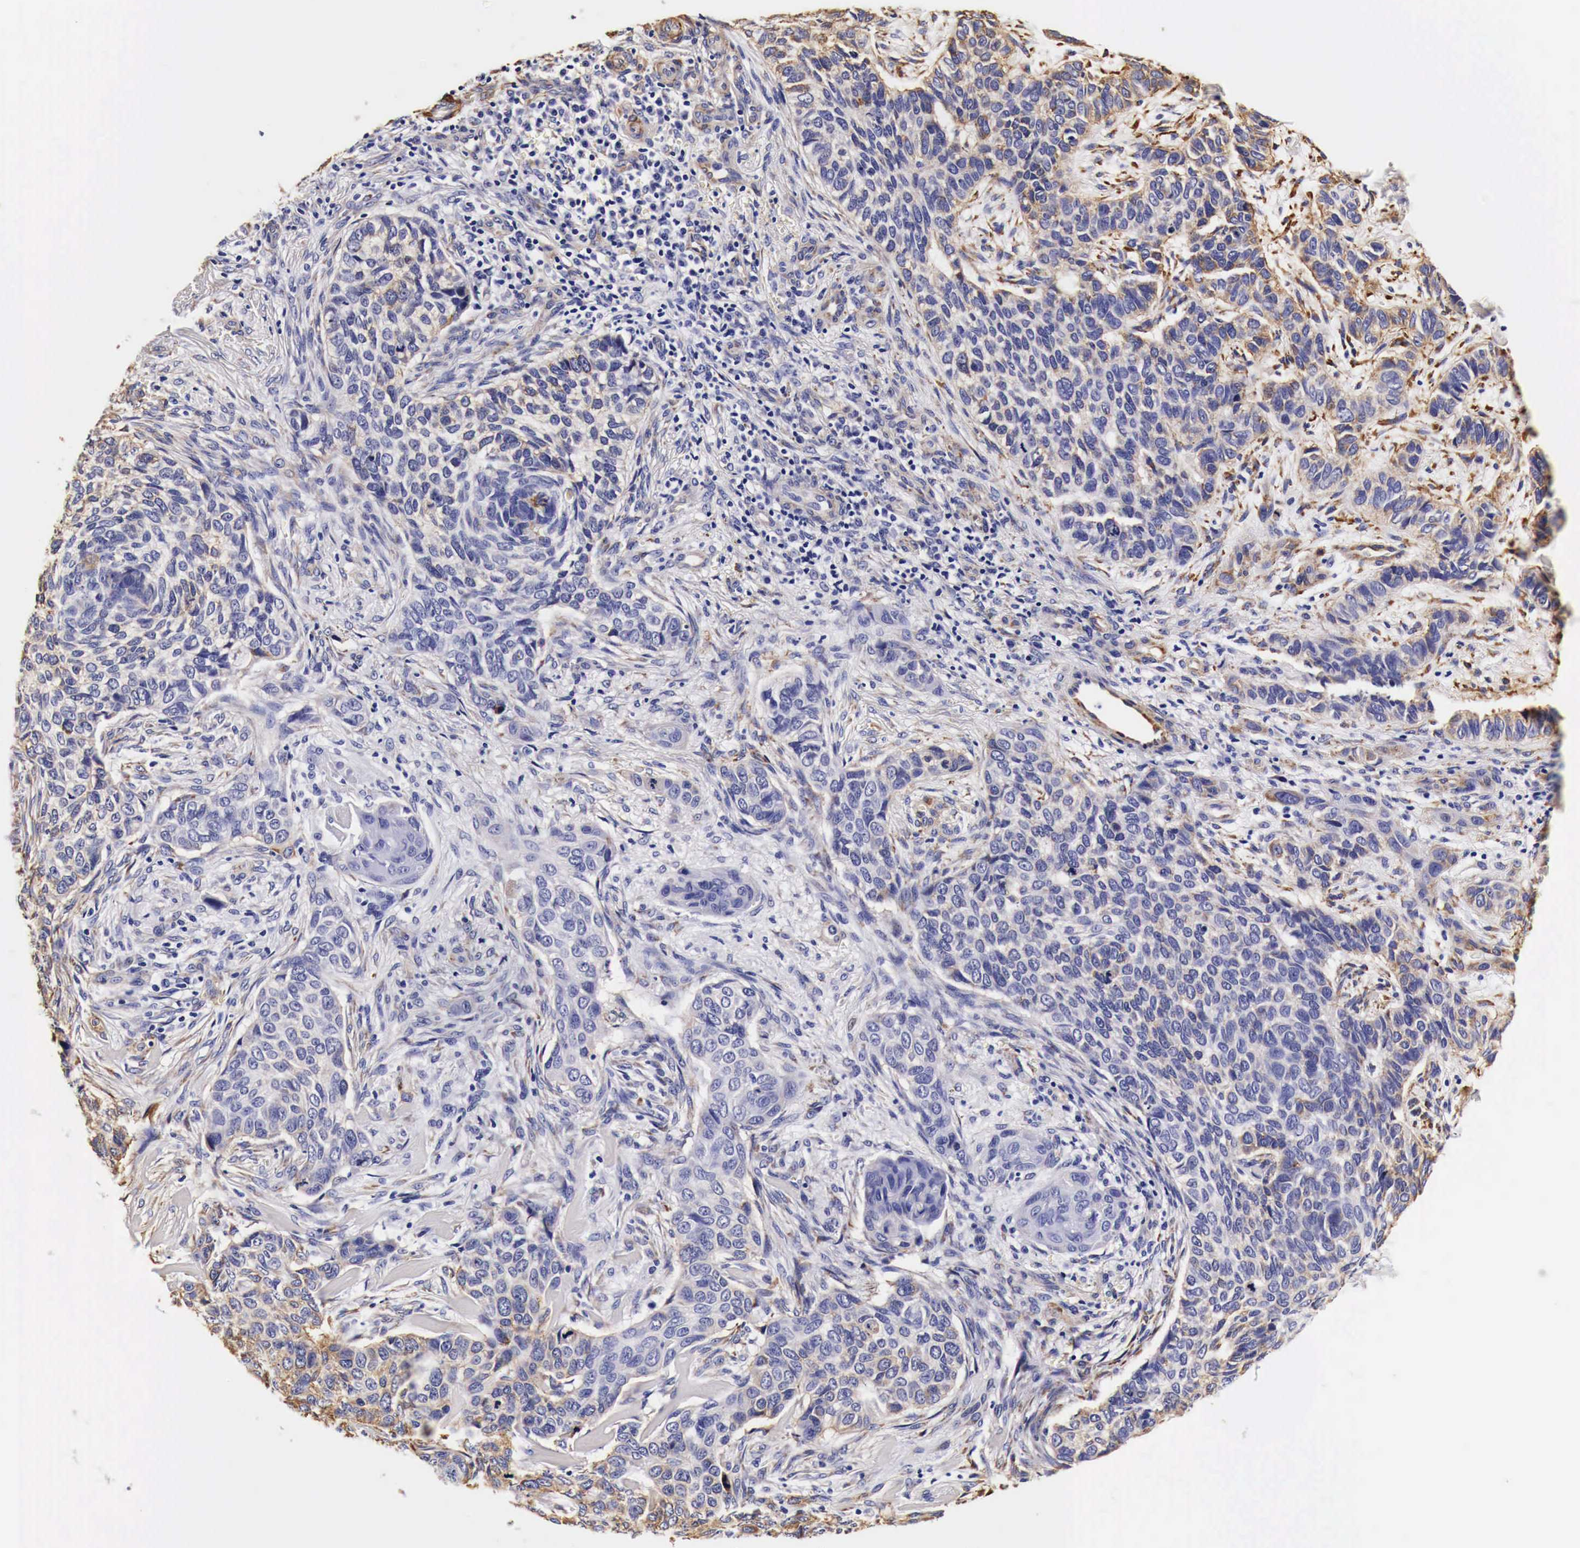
{"staining": {"intensity": "weak", "quantity": "<25%", "location": "cytoplasmic/membranous"}, "tissue": "skin cancer", "cell_type": "Tumor cells", "image_type": "cancer", "snomed": [{"axis": "morphology", "description": "Normal tissue, NOS"}, {"axis": "morphology", "description": "Basal cell carcinoma"}, {"axis": "topography", "description": "Skin"}], "caption": "Tumor cells are negative for protein expression in human skin basal cell carcinoma. Brightfield microscopy of immunohistochemistry stained with DAB (3,3'-diaminobenzidine) (brown) and hematoxylin (blue), captured at high magnification.", "gene": "LAMB2", "patient": {"sex": "male", "age": 81}}